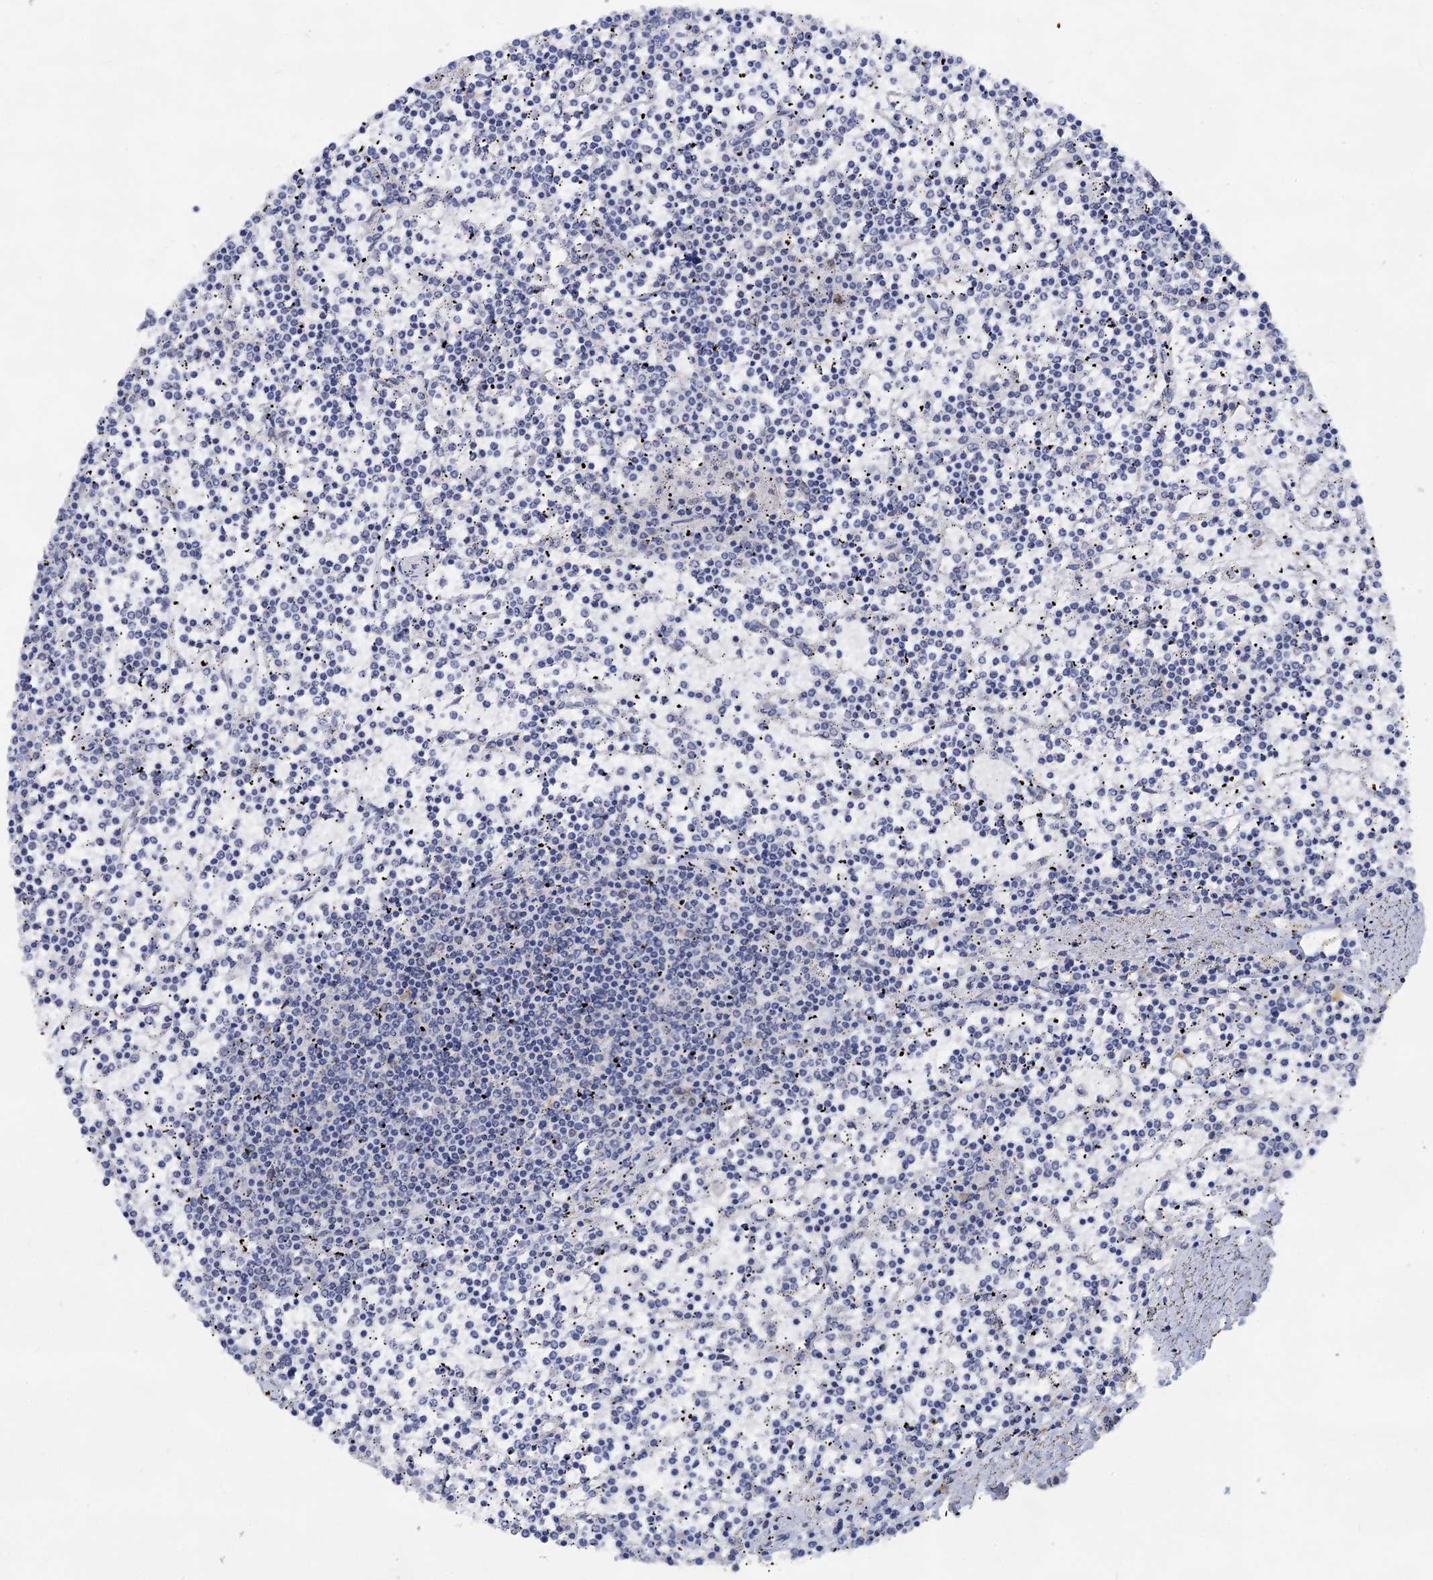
{"staining": {"intensity": "negative", "quantity": "none", "location": "none"}, "tissue": "lymphoma", "cell_type": "Tumor cells", "image_type": "cancer", "snomed": [{"axis": "morphology", "description": "Malignant lymphoma, non-Hodgkin's type, Low grade"}, {"axis": "topography", "description": "Spleen"}], "caption": "DAB immunohistochemical staining of low-grade malignant lymphoma, non-Hodgkin's type shows no significant expression in tumor cells.", "gene": "CAPRIN2", "patient": {"sex": "female", "age": 19}}